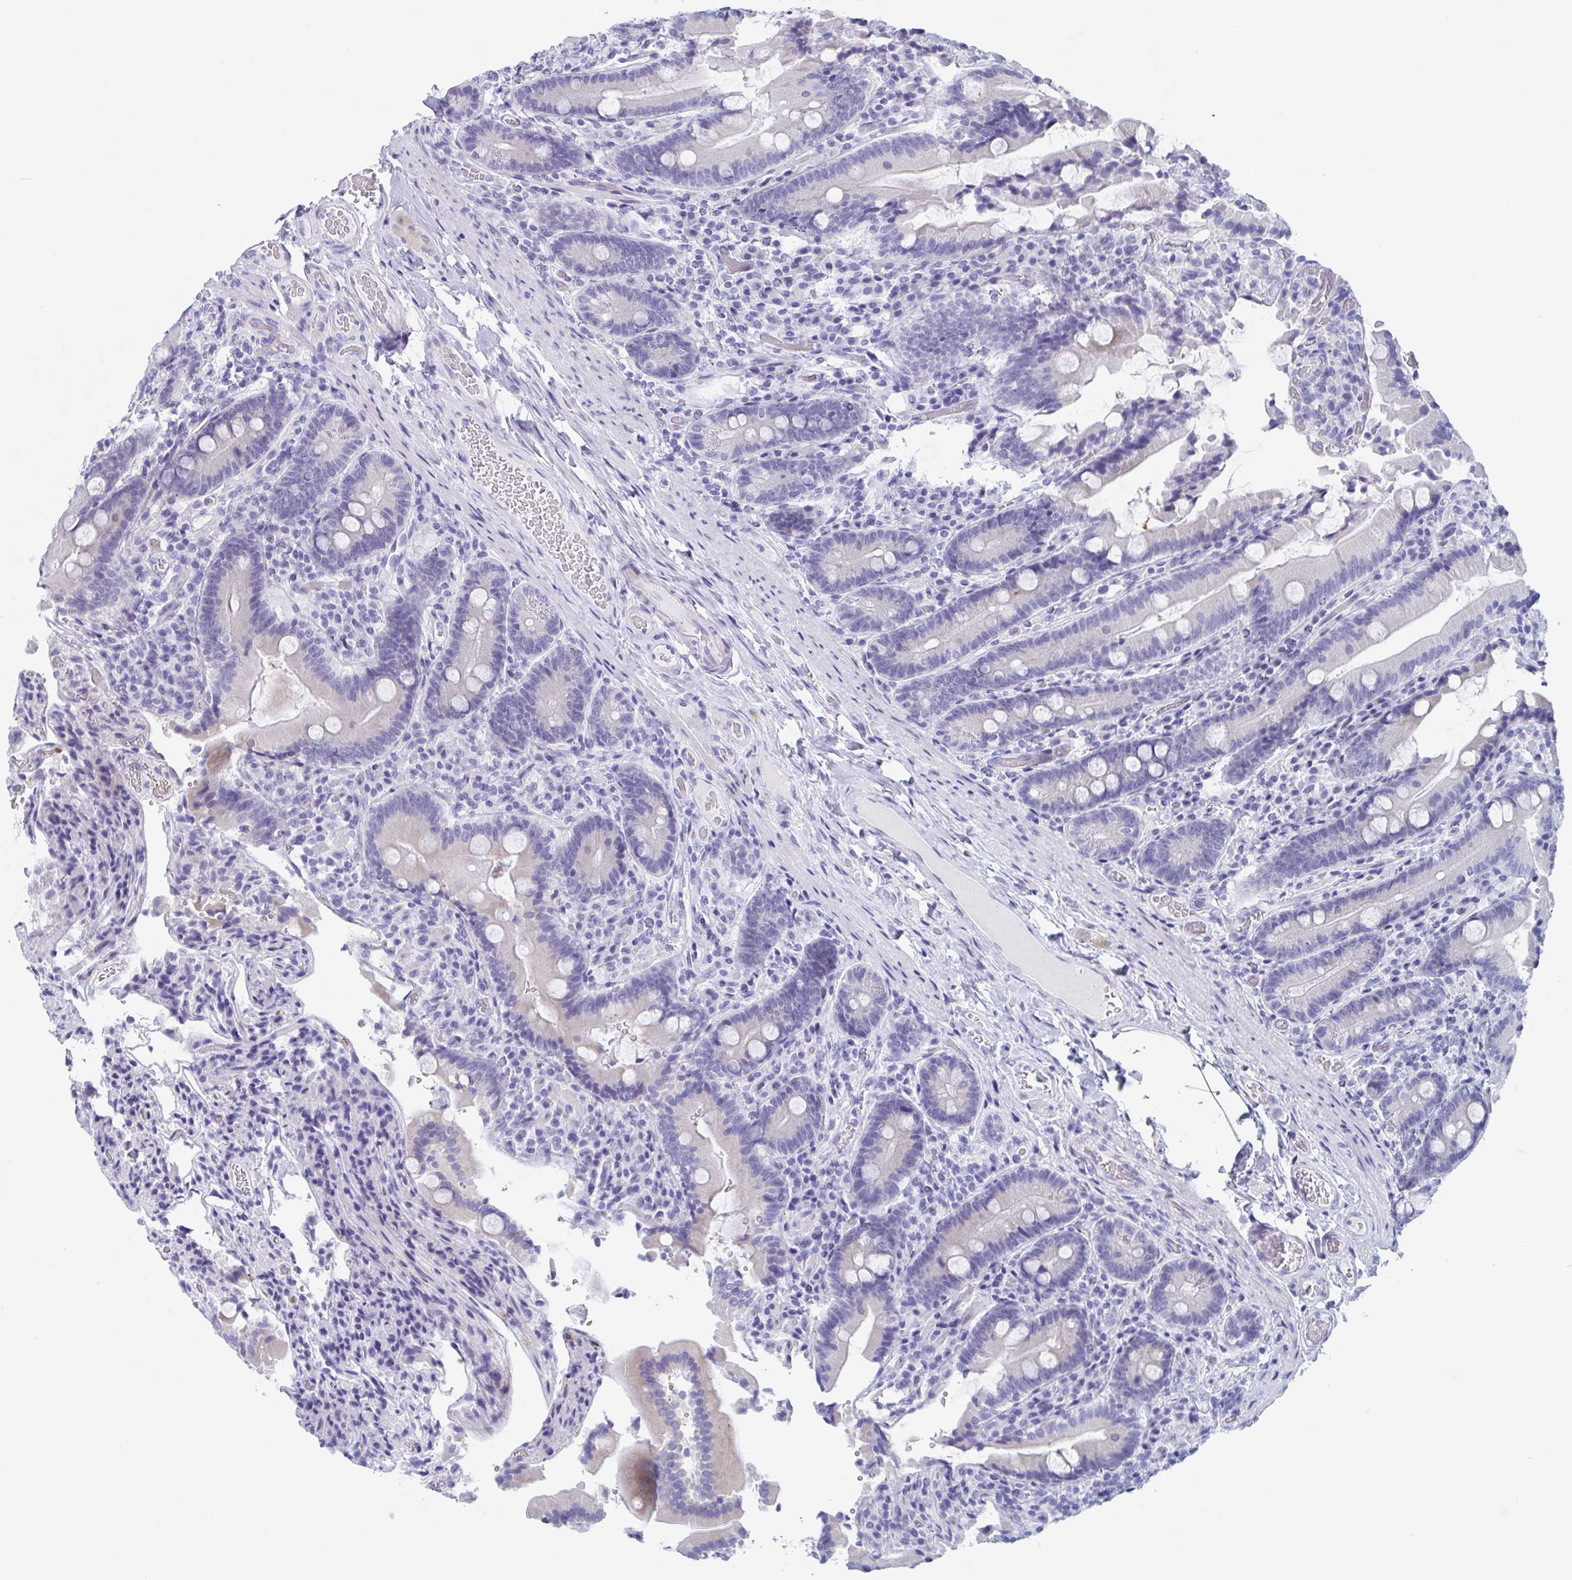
{"staining": {"intensity": "weak", "quantity": "<25%", "location": "cytoplasmic/membranous"}, "tissue": "duodenum", "cell_type": "Glandular cells", "image_type": "normal", "snomed": [{"axis": "morphology", "description": "Normal tissue, NOS"}, {"axis": "topography", "description": "Duodenum"}], "caption": "Duodenum was stained to show a protein in brown. There is no significant expression in glandular cells. (DAB (3,3'-diaminobenzidine) immunohistochemistry, high magnification).", "gene": "ZPBP", "patient": {"sex": "female", "age": 62}}